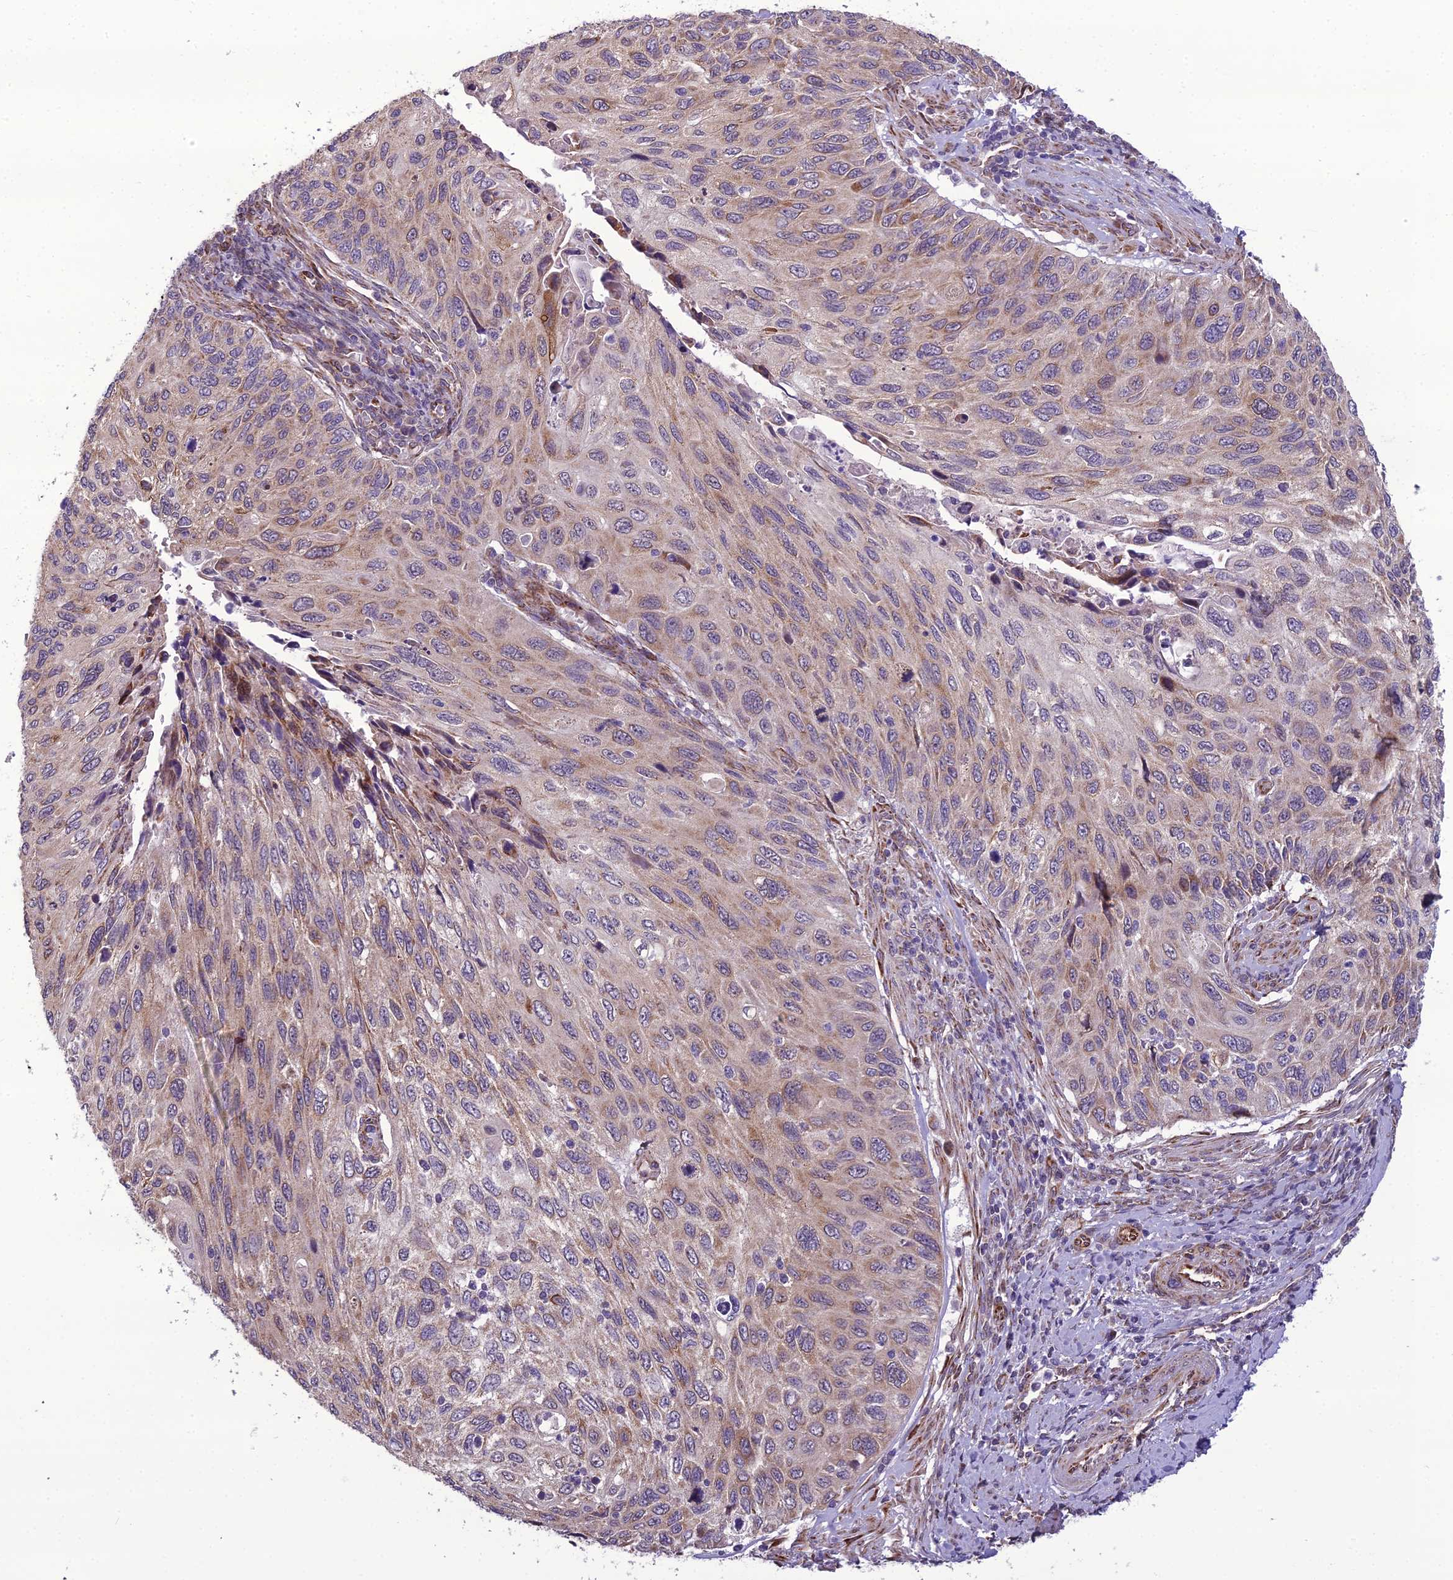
{"staining": {"intensity": "weak", "quantity": "25%-75%", "location": "cytoplasmic/membranous"}, "tissue": "cervical cancer", "cell_type": "Tumor cells", "image_type": "cancer", "snomed": [{"axis": "morphology", "description": "Squamous cell carcinoma, NOS"}, {"axis": "topography", "description": "Cervix"}], "caption": "A histopathology image of human squamous cell carcinoma (cervical) stained for a protein demonstrates weak cytoplasmic/membranous brown staining in tumor cells.", "gene": "NODAL", "patient": {"sex": "female", "age": 70}}